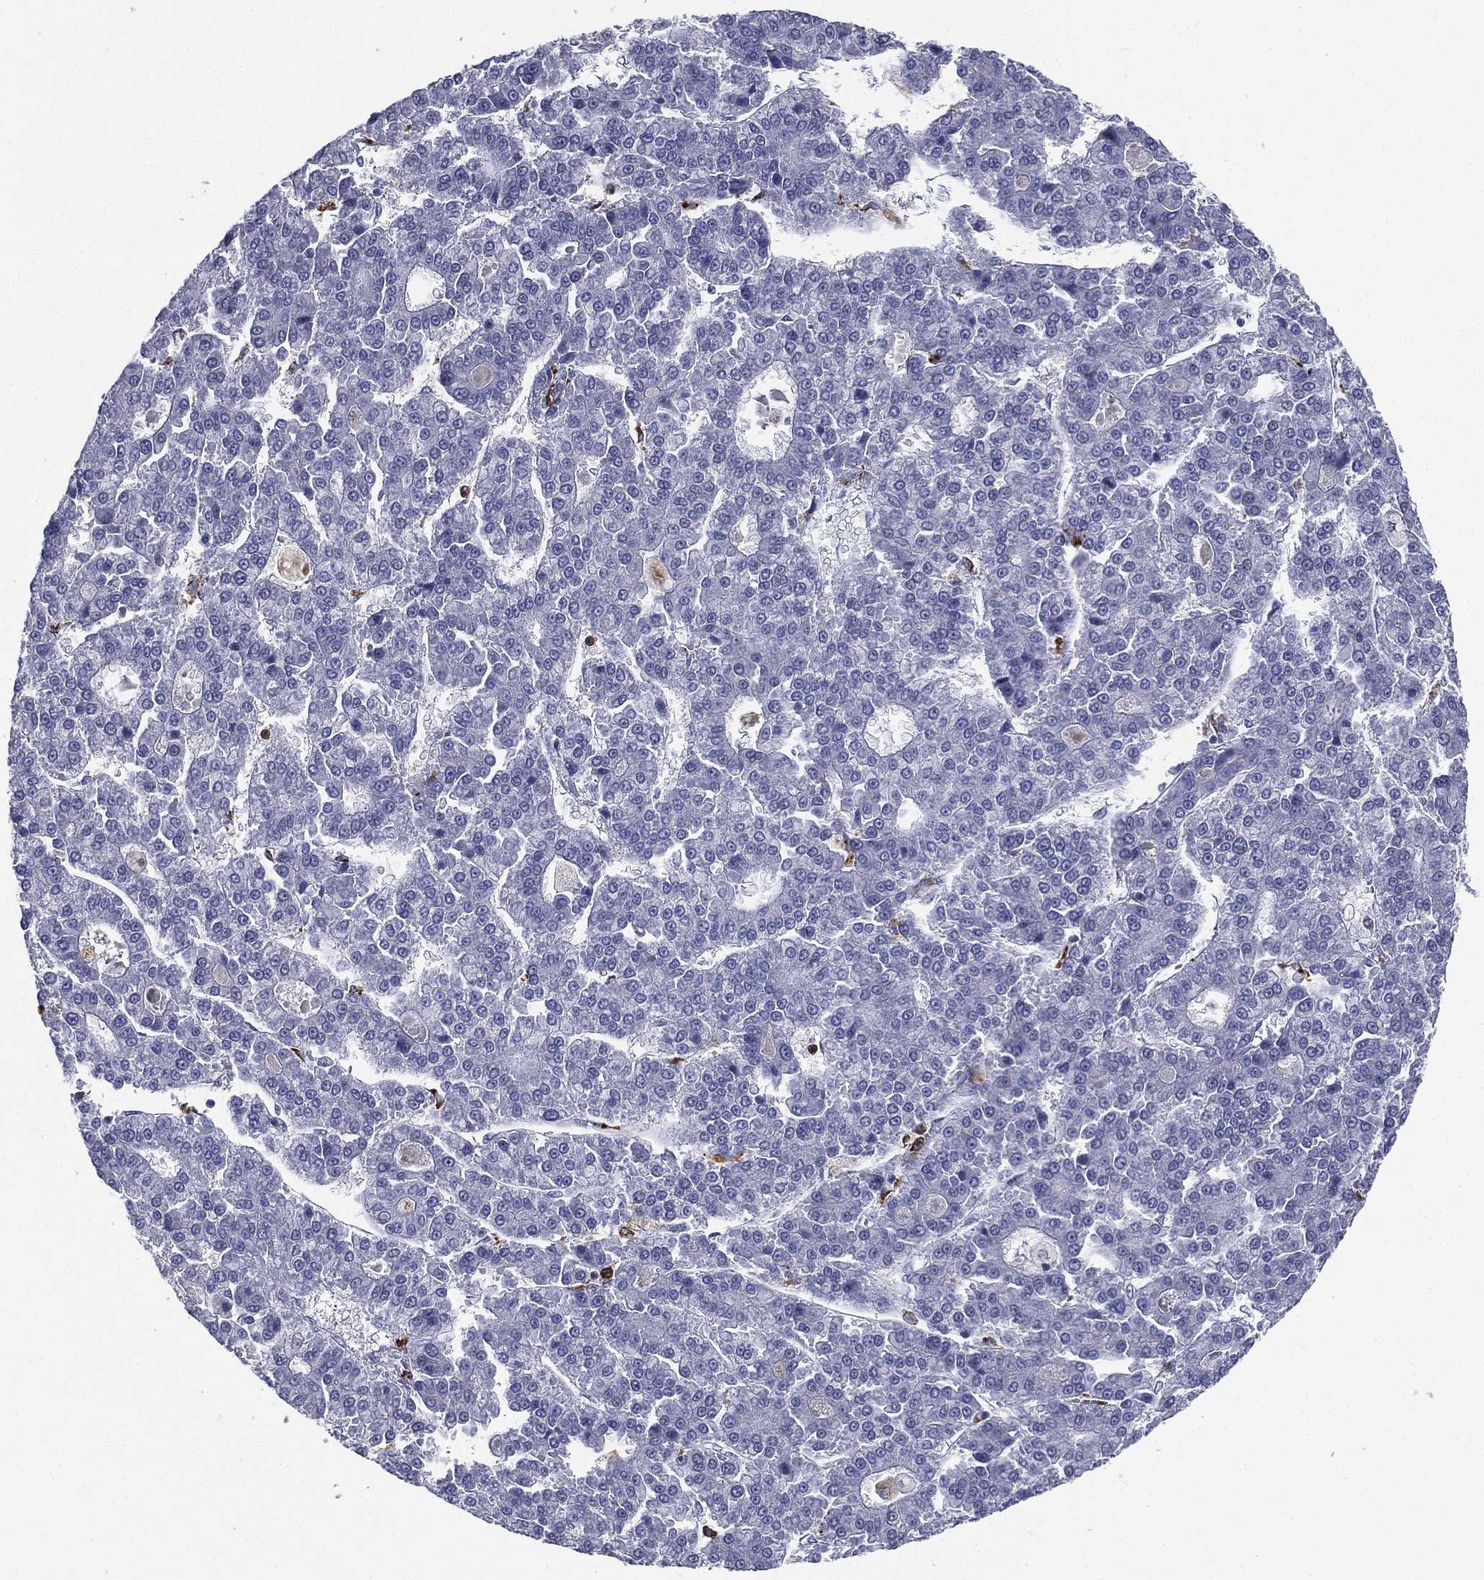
{"staining": {"intensity": "negative", "quantity": "none", "location": "none"}, "tissue": "liver cancer", "cell_type": "Tumor cells", "image_type": "cancer", "snomed": [{"axis": "morphology", "description": "Carcinoma, Hepatocellular, NOS"}, {"axis": "topography", "description": "Liver"}], "caption": "This histopathology image is of hepatocellular carcinoma (liver) stained with IHC to label a protein in brown with the nuclei are counter-stained blue. There is no staining in tumor cells. (DAB (3,3'-diaminobenzidine) IHC with hematoxylin counter stain).", "gene": "EVI2B", "patient": {"sex": "male", "age": 70}}